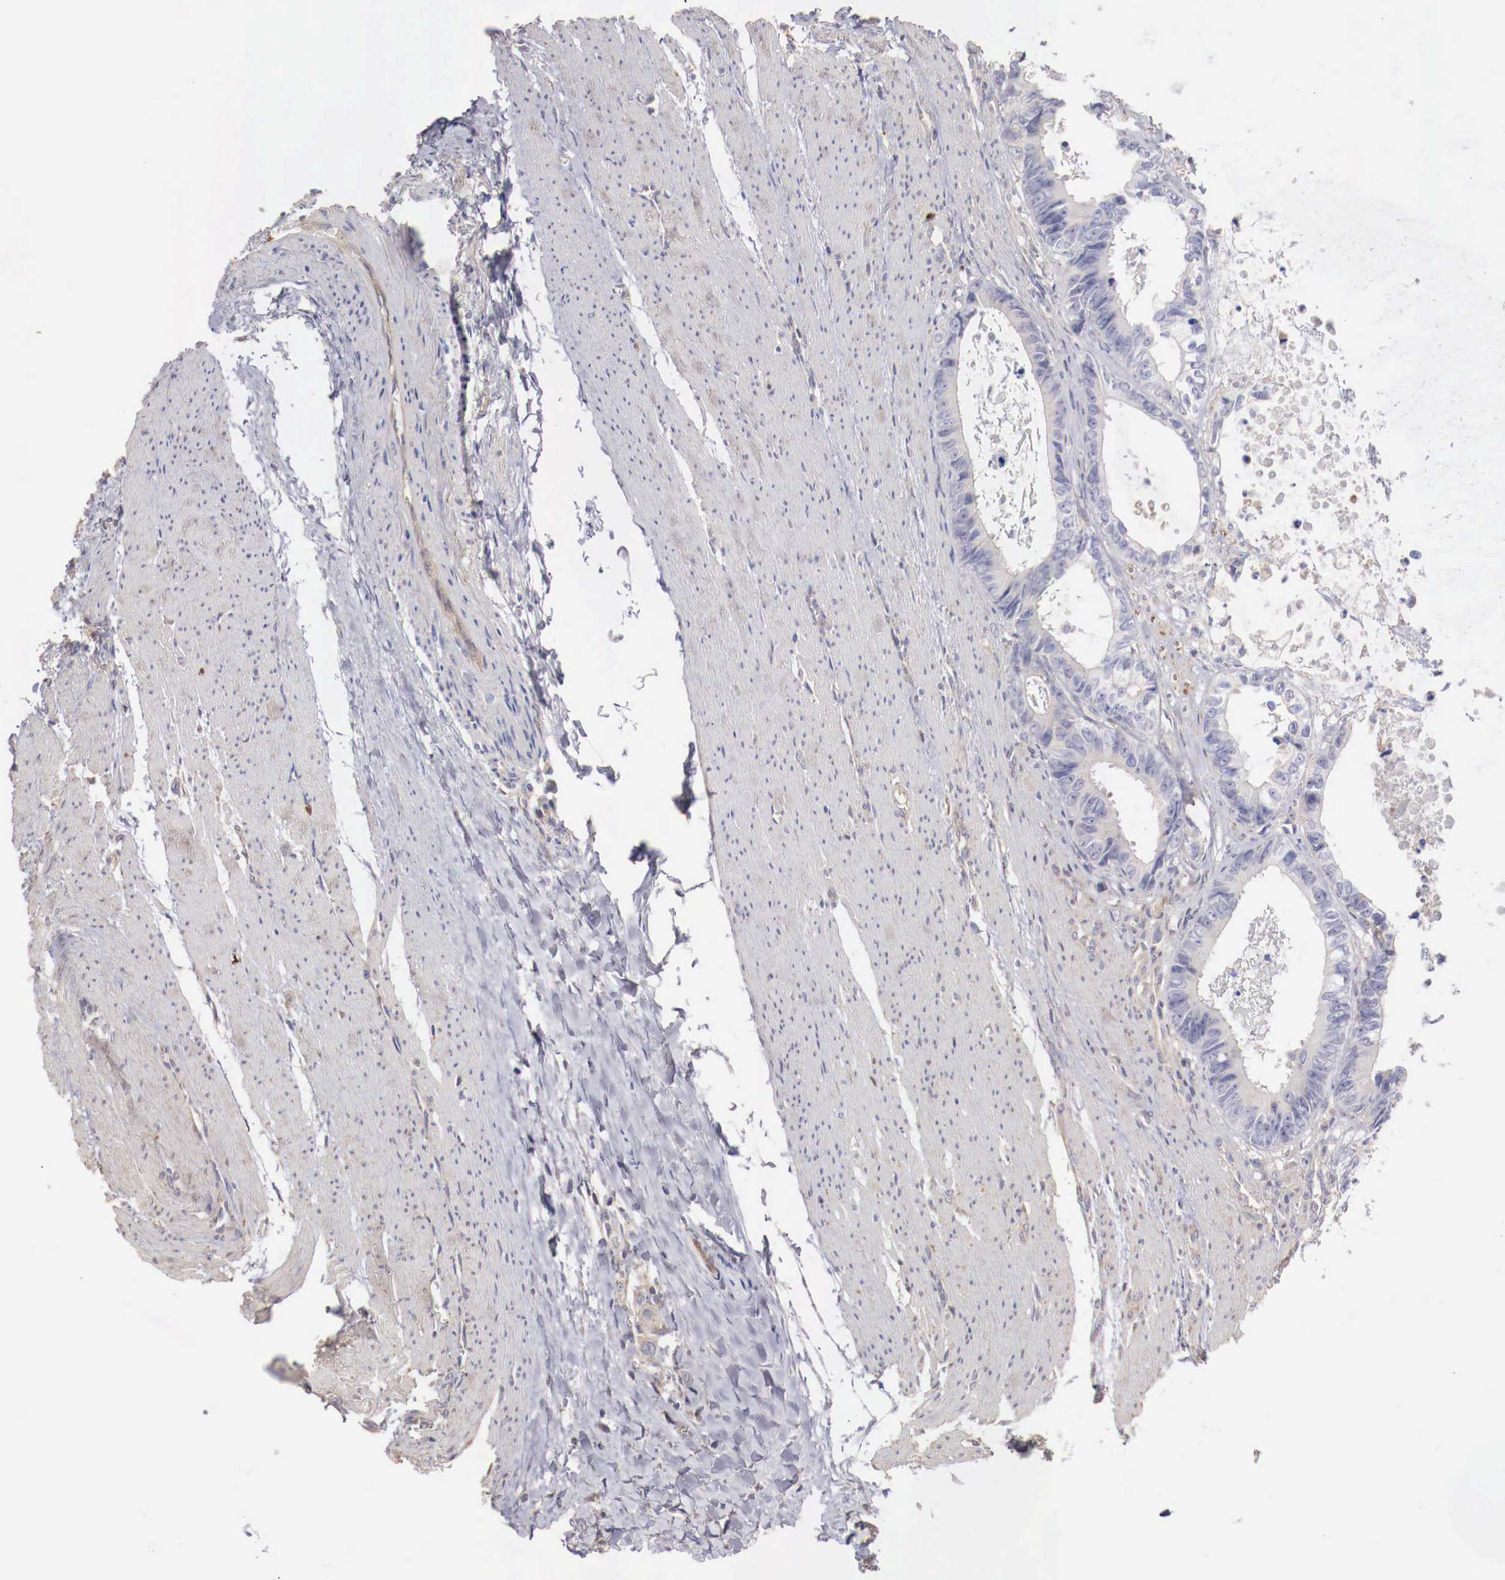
{"staining": {"intensity": "negative", "quantity": "none", "location": "none"}, "tissue": "colorectal cancer", "cell_type": "Tumor cells", "image_type": "cancer", "snomed": [{"axis": "morphology", "description": "Adenocarcinoma, NOS"}, {"axis": "topography", "description": "Rectum"}], "caption": "Tumor cells show no significant expression in colorectal adenocarcinoma.", "gene": "PITPNA", "patient": {"sex": "female", "age": 98}}